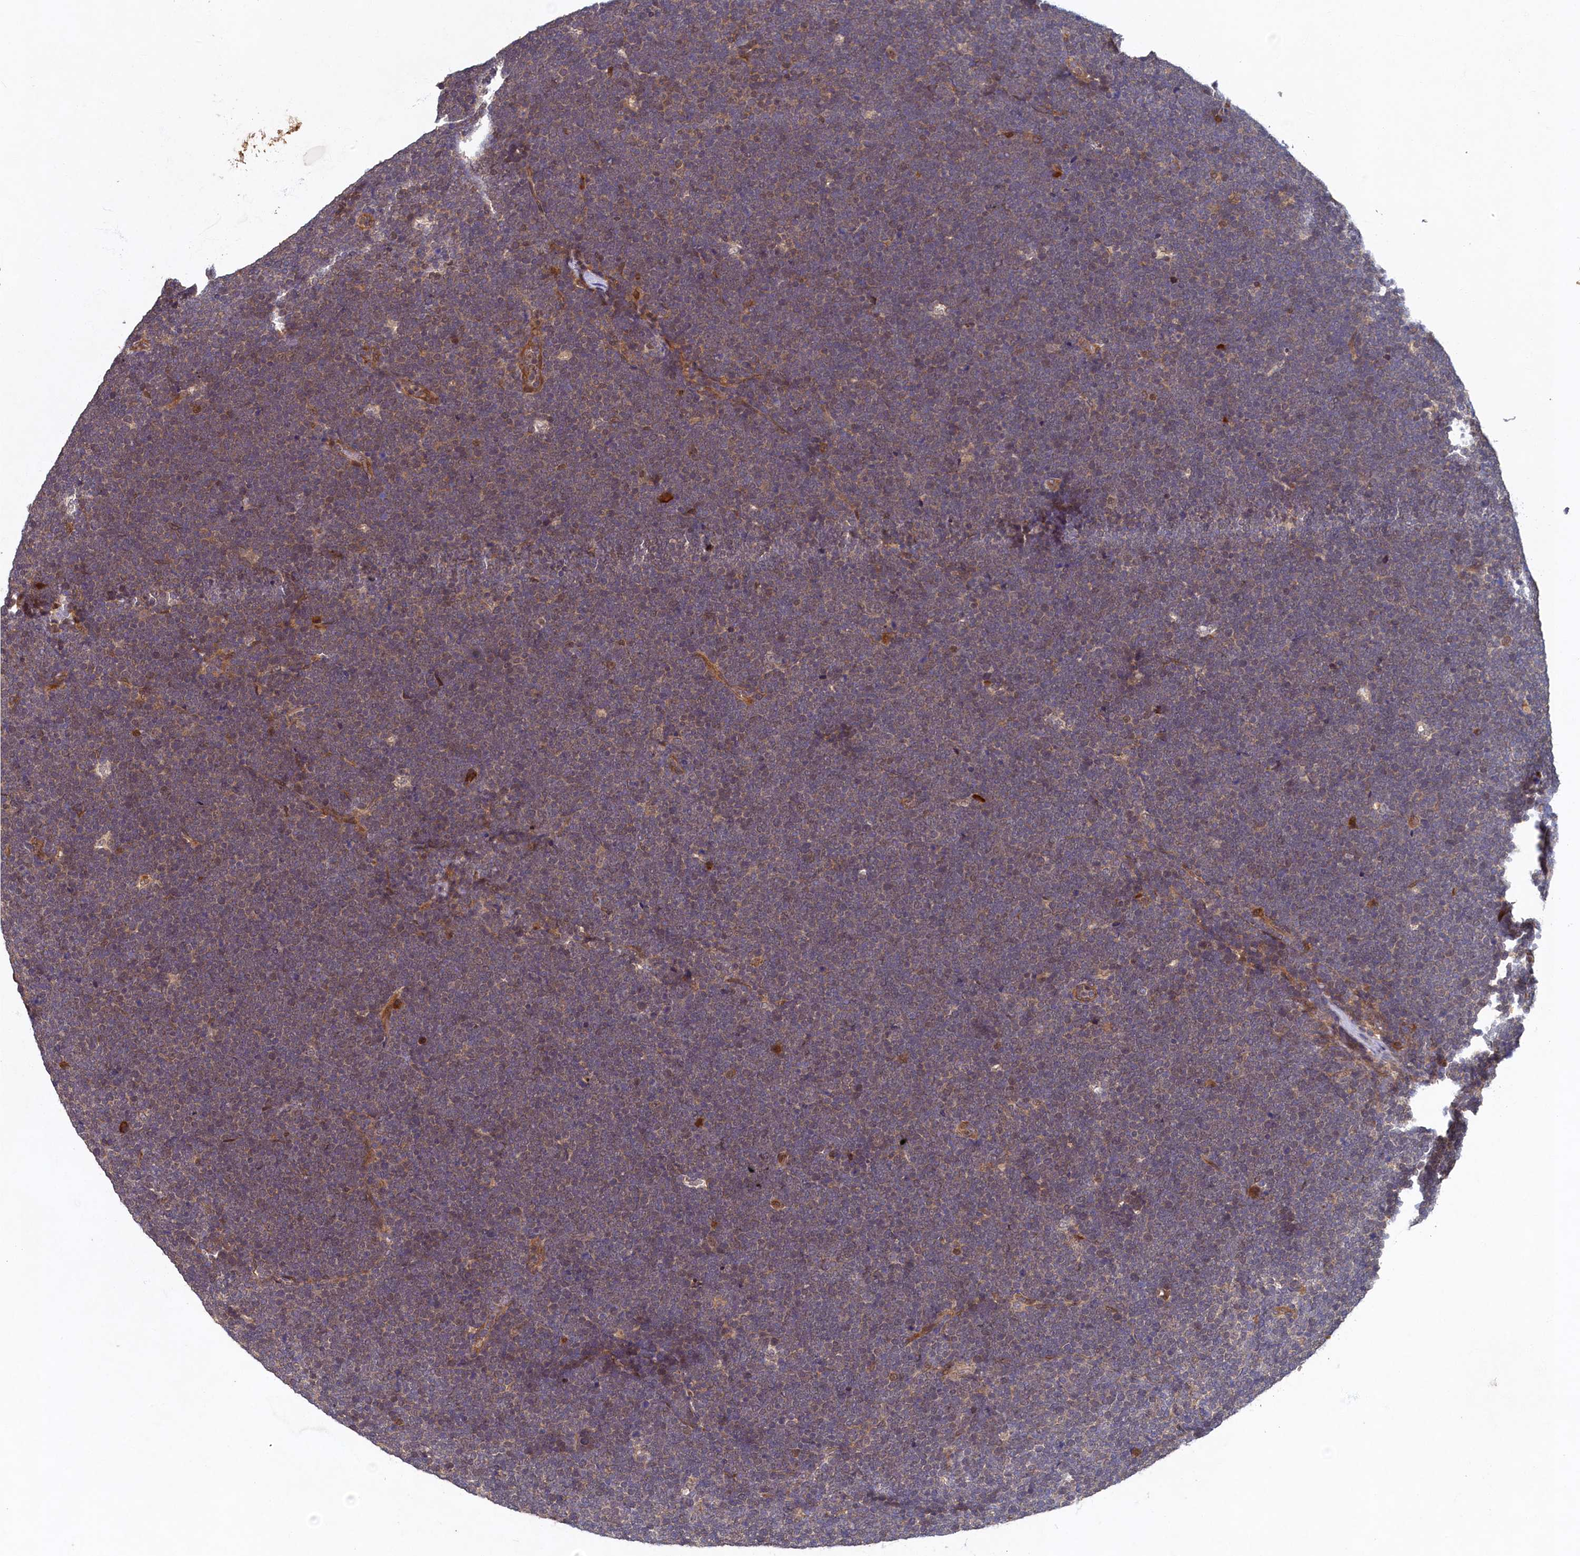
{"staining": {"intensity": "weak", "quantity": "25%-75%", "location": "cytoplasmic/membranous"}, "tissue": "lymphoma", "cell_type": "Tumor cells", "image_type": "cancer", "snomed": [{"axis": "morphology", "description": "Malignant lymphoma, non-Hodgkin's type, High grade"}, {"axis": "topography", "description": "Lymph node"}], "caption": "A brown stain shows weak cytoplasmic/membranous expression of a protein in human high-grade malignant lymphoma, non-Hodgkin's type tumor cells.", "gene": "LCMT2", "patient": {"sex": "male", "age": 13}}